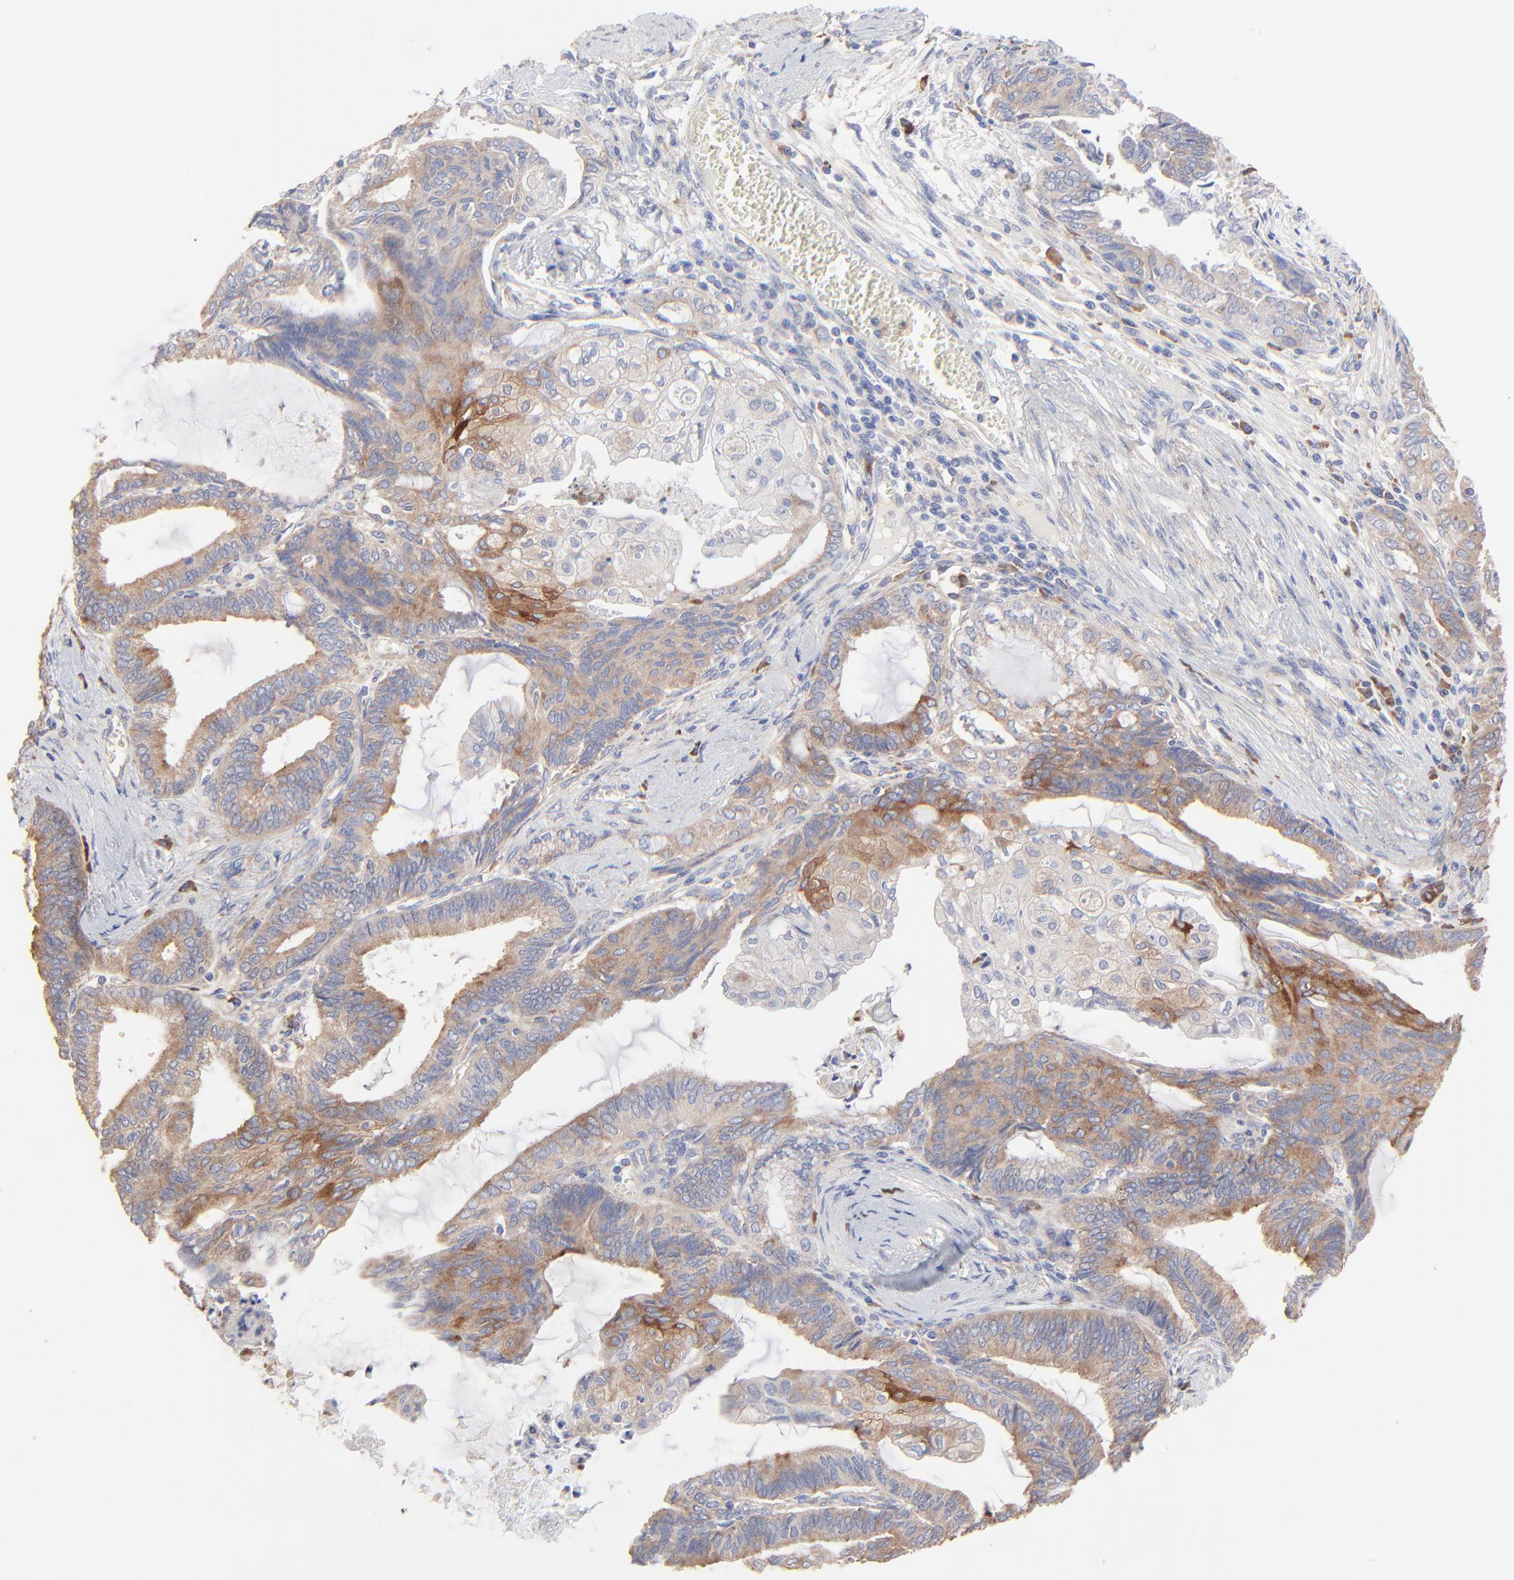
{"staining": {"intensity": "moderate", "quantity": ">75%", "location": "cytoplasmic/membranous"}, "tissue": "endometrial cancer", "cell_type": "Tumor cells", "image_type": "cancer", "snomed": [{"axis": "morphology", "description": "Adenocarcinoma, NOS"}, {"axis": "topography", "description": "Endometrium"}], "caption": "A high-resolution micrograph shows IHC staining of endometrial cancer, which reveals moderate cytoplasmic/membranous expression in approximately >75% of tumor cells.", "gene": "PPFIBP2", "patient": {"sex": "female", "age": 79}}